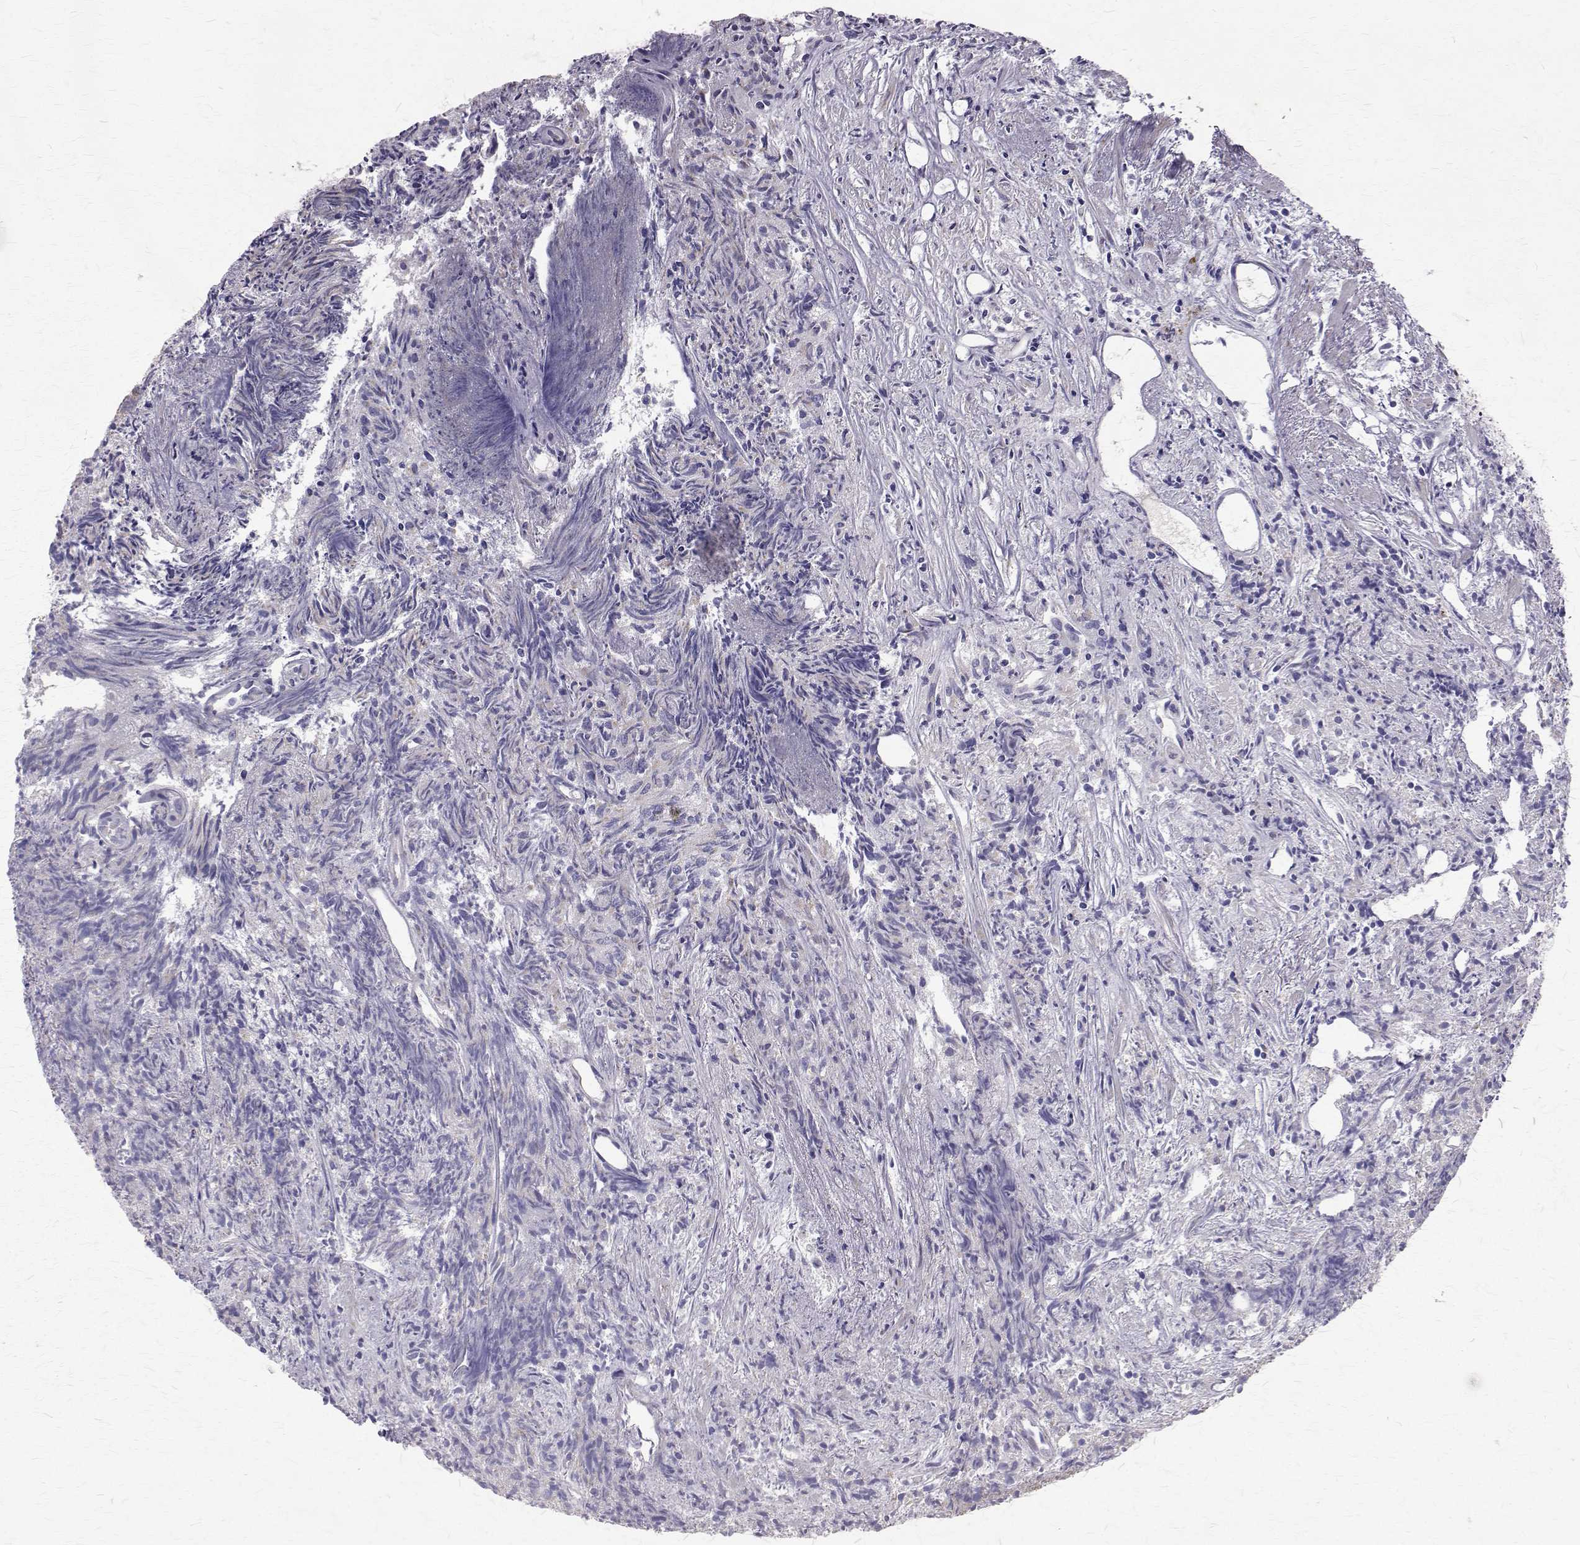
{"staining": {"intensity": "weak", "quantity": "<25%", "location": "cytoplasmic/membranous"}, "tissue": "prostate cancer", "cell_type": "Tumor cells", "image_type": "cancer", "snomed": [{"axis": "morphology", "description": "Adenocarcinoma, High grade"}, {"axis": "topography", "description": "Prostate"}], "caption": "Tumor cells are negative for brown protein staining in prostate high-grade adenocarcinoma. The staining was performed using DAB (3,3'-diaminobenzidine) to visualize the protein expression in brown, while the nuclei were stained in blue with hematoxylin (Magnification: 20x).", "gene": "CCDC89", "patient": {"sex": "male", "age": 58}}